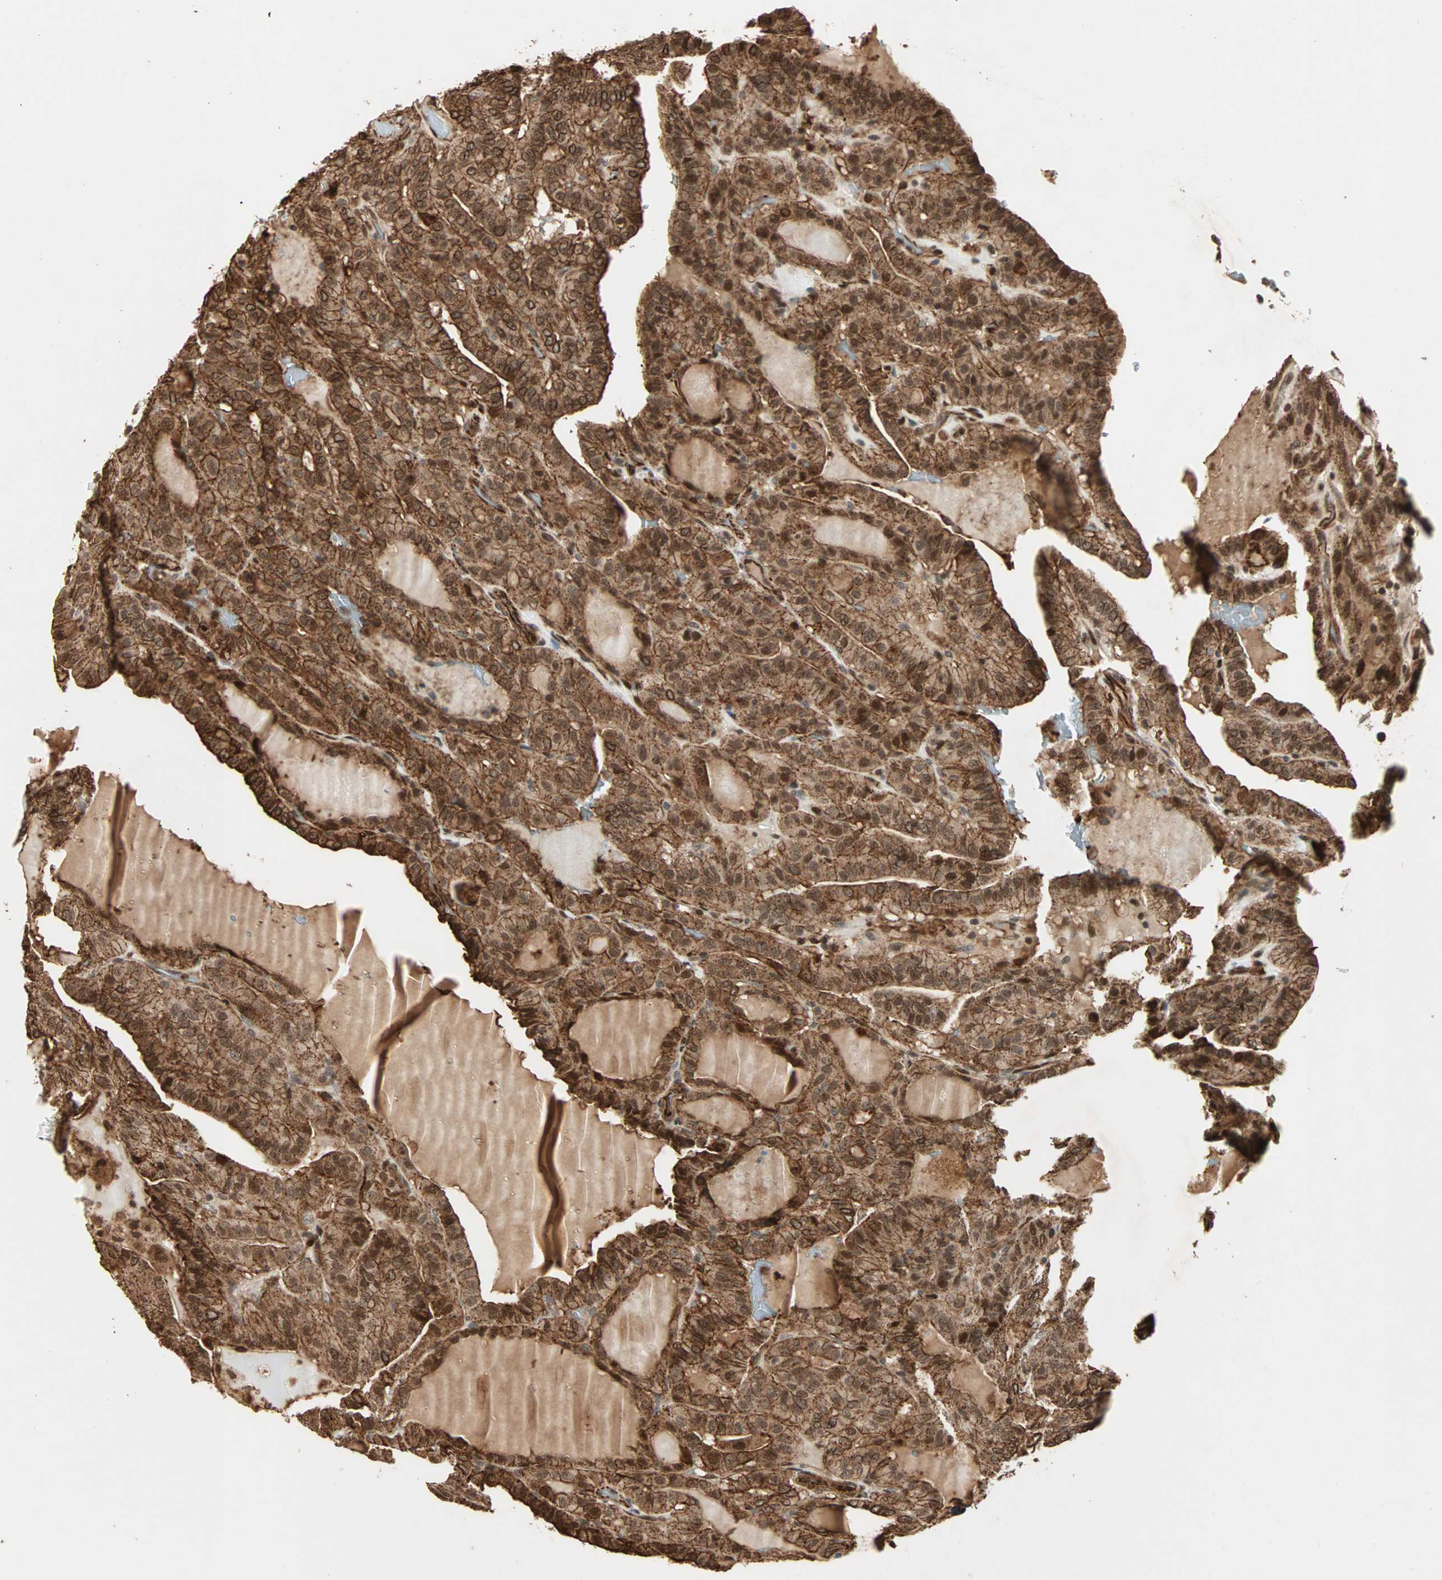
{"staining": {"intensity": "strong", "quantity": ">75%", "location": "cytoplasmic/membranous,nuclear"}, "tissue": "thyroid cancer", "cell_type": "Tumor cells", "image_type": "cancer", "snomed": [{"axis": "morphology", "description": "Papillary adenocarcinoma, NOS"}, {"axis": "topography", "description": "Thyroid gland"}], "caption": "High-power microscopy captured an IHC image of thyroid cancer (papillary adenocarcinoma), revealing strong cytoplasmic/membranous and nuclear positivity in approximately >75% of tumor cells.", "gene": "ZBED9", "patient": {"sex": "male", "age": 77}}